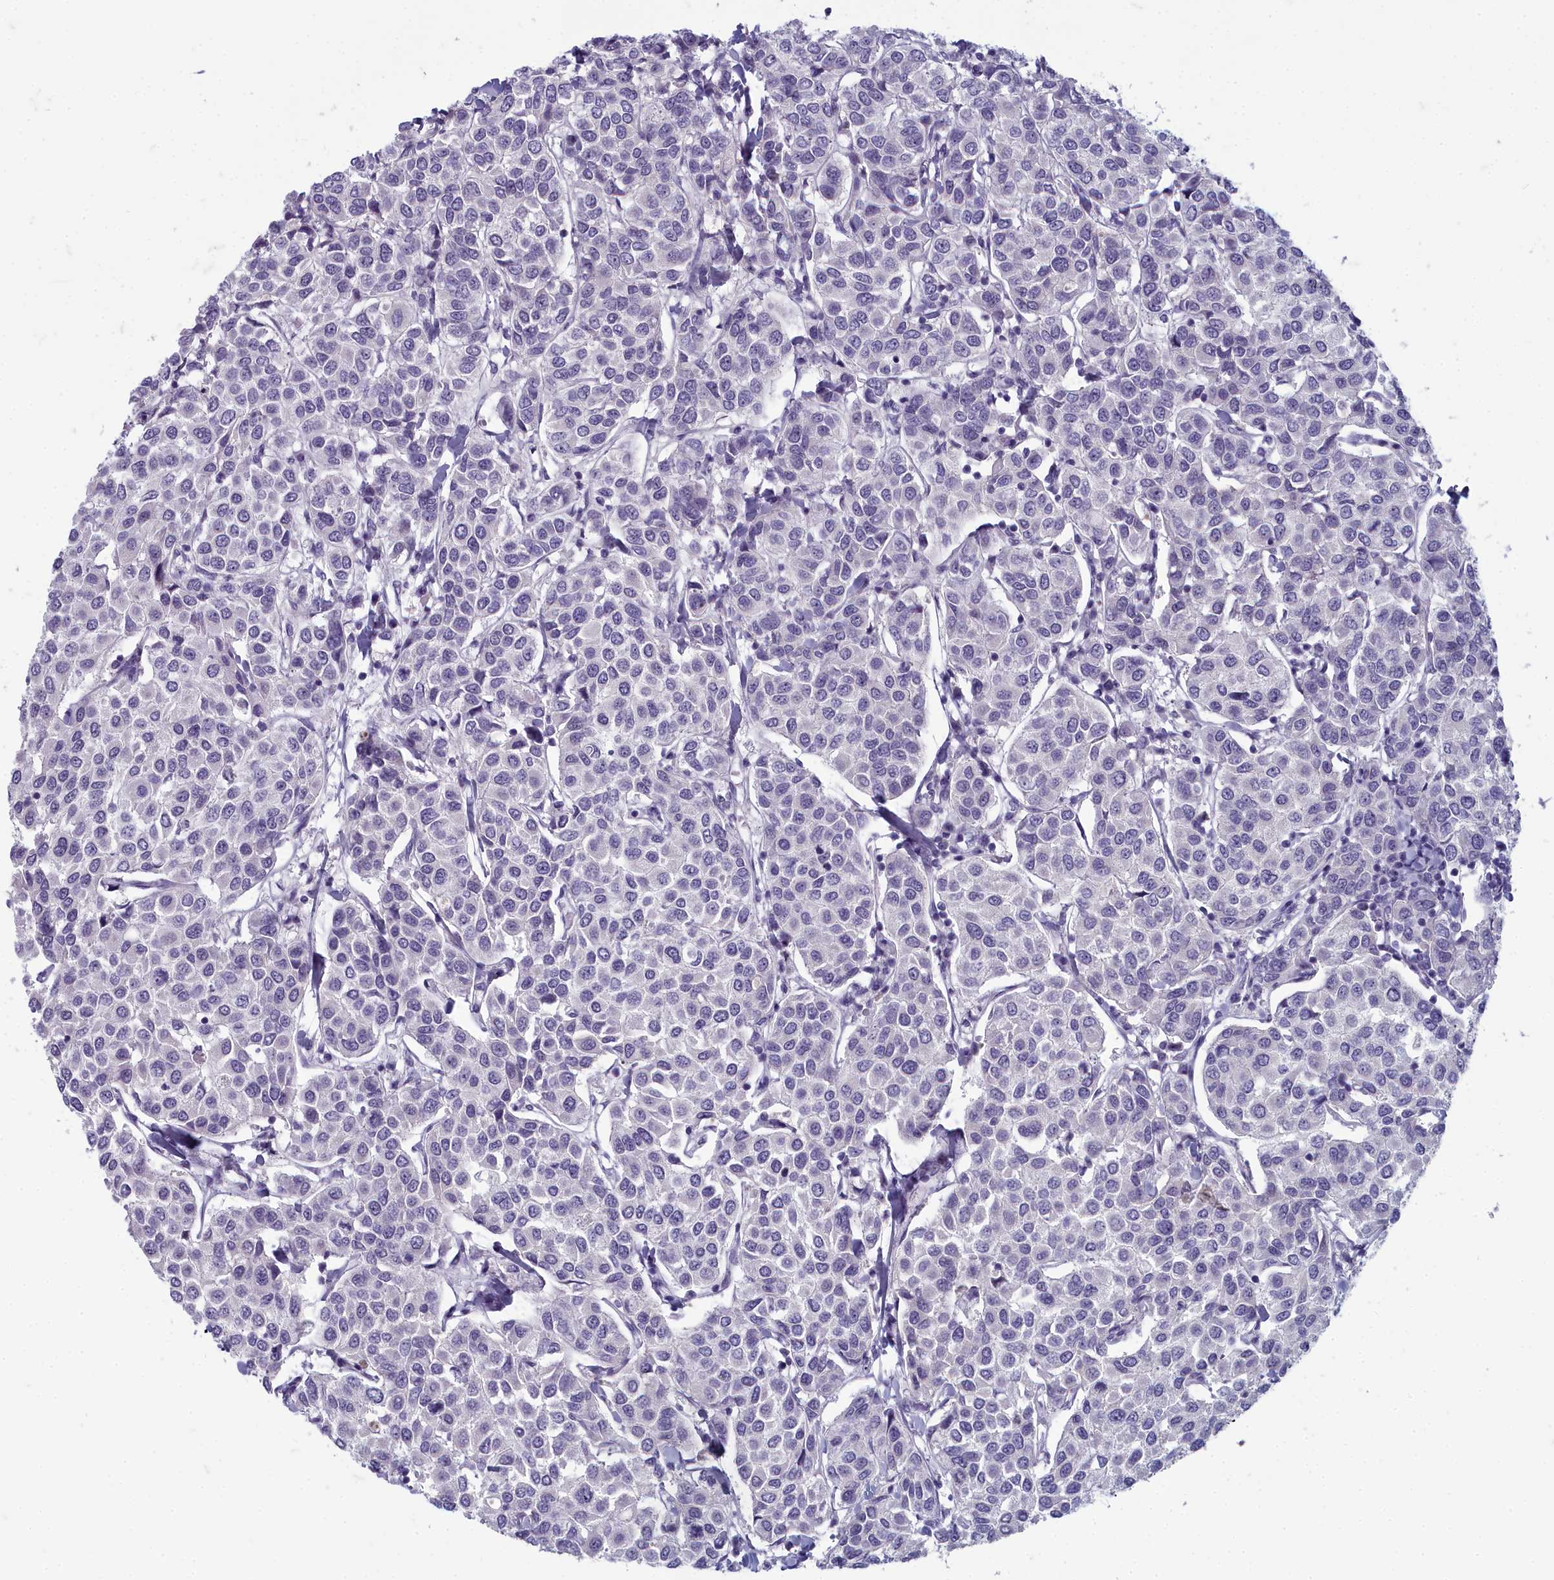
{"staining": {"intensity": "negative", "quantity": "none", "location": "none"}, "tissue": "breast cancer", "cell_type": "Tumor cells", "image_type": "cancer", "snomed": [{"axis": "morphology", "description": "Duct carcinoma"}, {"axis": "topography", "description": "Breast"}], "caption": "Immunohistochemistry image of neoplastic tissue: breast intraductal carcinoma stained with DAB demonstrates no significant protein staining in tumor cells. (Brightfield microscopy of DAB (3,3'-diaminobenzidine) immunohistochemistry (IHC) at high magnification).", "gene": "INSYN2A", "patient": {"sex": "female", "age": 55}}